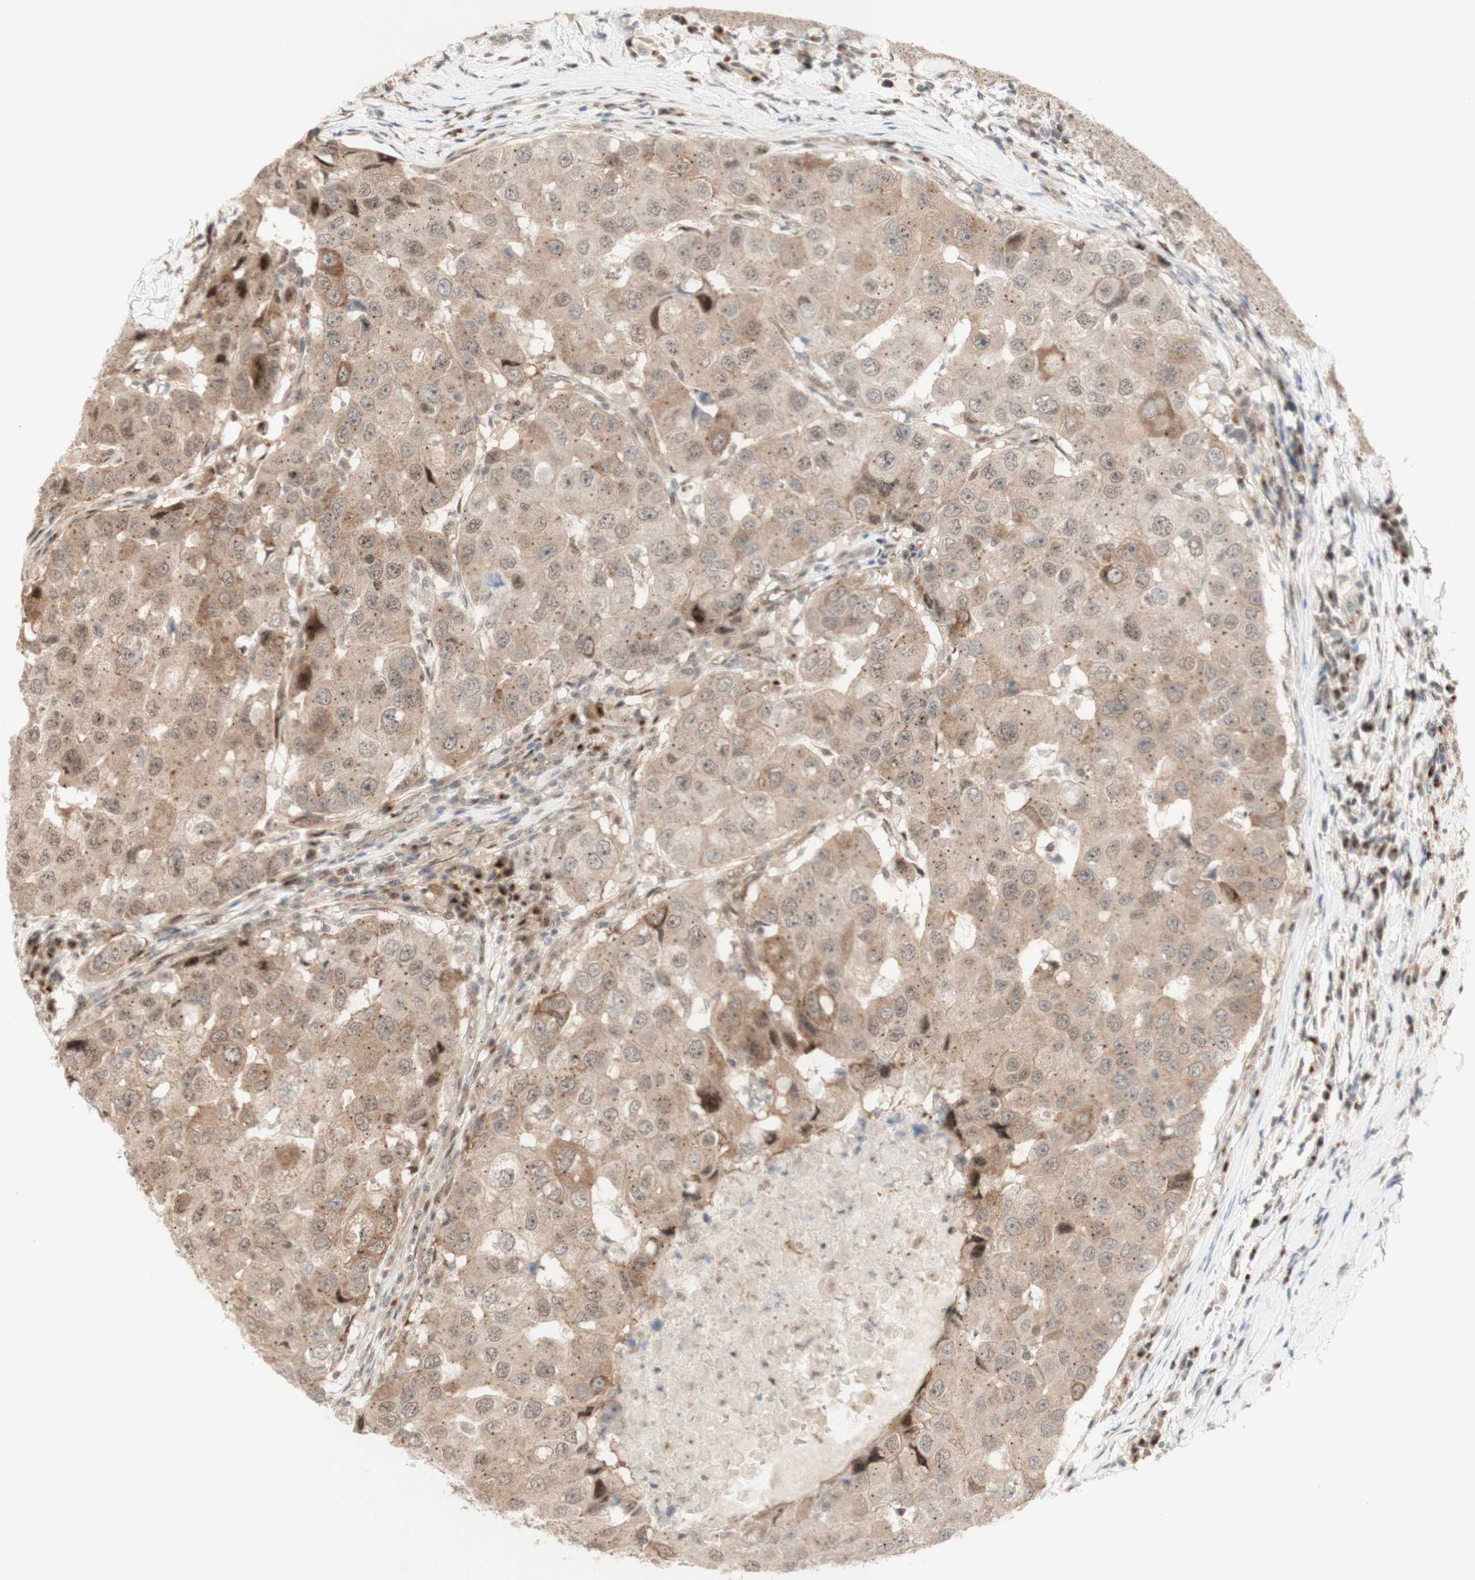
{"staining": {"intensity": "moderate", "quantity": ">75%", "location": "cytoplasmic/membranous"}, "tissue": "breast cancer", "cell_type": "Tumor cells", "image_type": "cancer", "snomed": [{"axis": "morphology", "description": "Duct carcinoma"}, {"axis": "topography", "description": "Breast"}], "caption": "DAB (3,3'-diaminobenzidine) immunohistochemical staining of breast infiltrating ductal carcinoma reveals moderate cytoplasmic/membranous protein positivity in about >75% of tumor cells. The staining was performed using DAB (3,3'-diaminobenzidine) to visualize the protein expression in brown, while the nuclei were stained in blue with hematoxylin (Magnification: 20x).", "gene": "CYLD", "patient": {"sex": "female", "age": 27}}